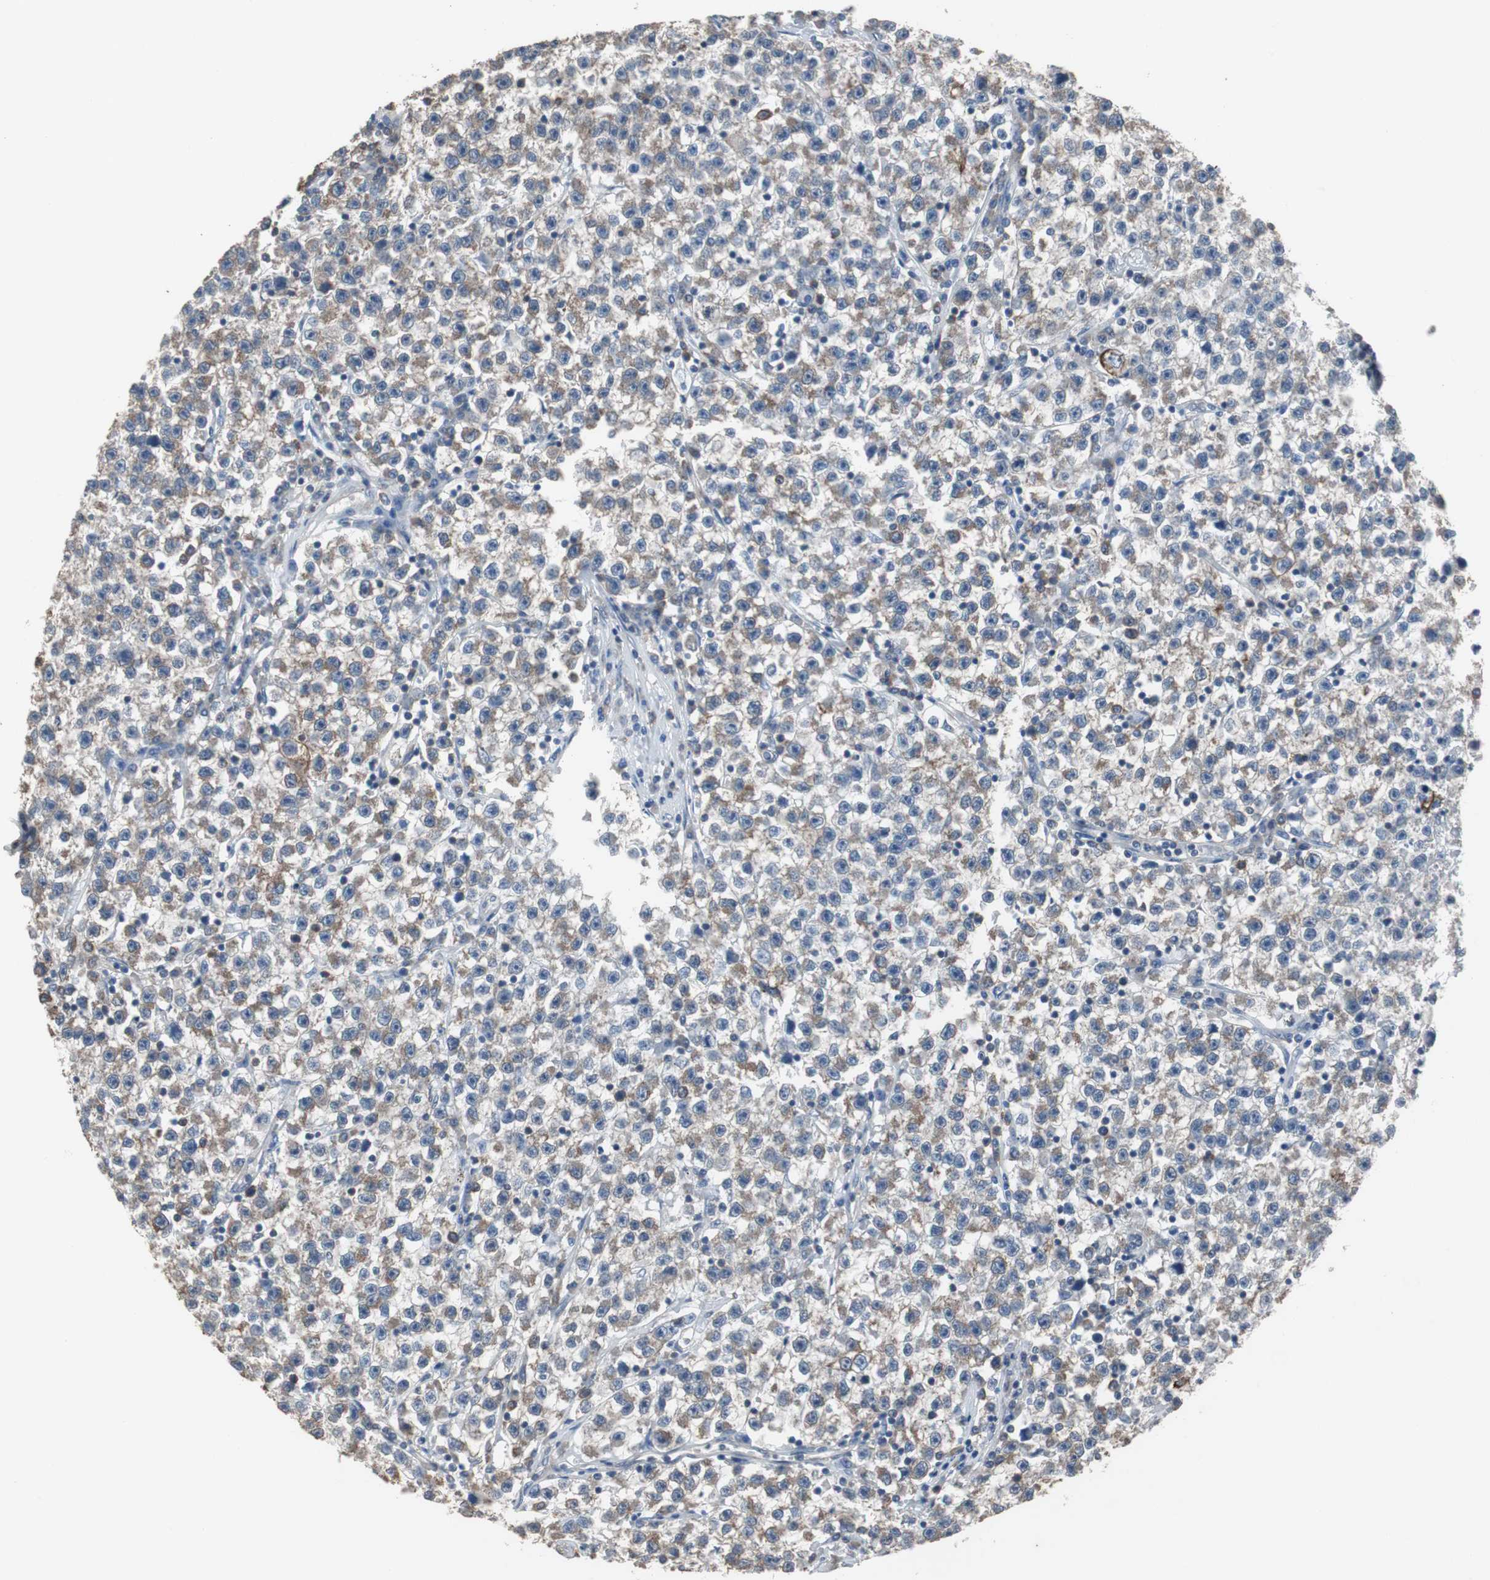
{"staining": {"intensity": "moderate", "quantity": "25%-75%", "location": "cytoplasmic/membranous"}, "tissue": "testis cancer", "cell_type": "Tumor cells", "image_type": "cancer", "snomed": [{"axis": "morphology", "description": "Seminoma, NOS"}, {"axis": "topography", "description": "Testis"}], "caption": "DAB (3,3'-diaminobenzidine) immunohistochemical staining of human testis seminoma shows moderate cytoplasmic/membranous protein staining in about 25%-75% of tumor cells. Ihc stains the protein in brown and the nuclei are stained blue.", "gene": "USP10", "patient": {"sex": "male", "age": 22}}